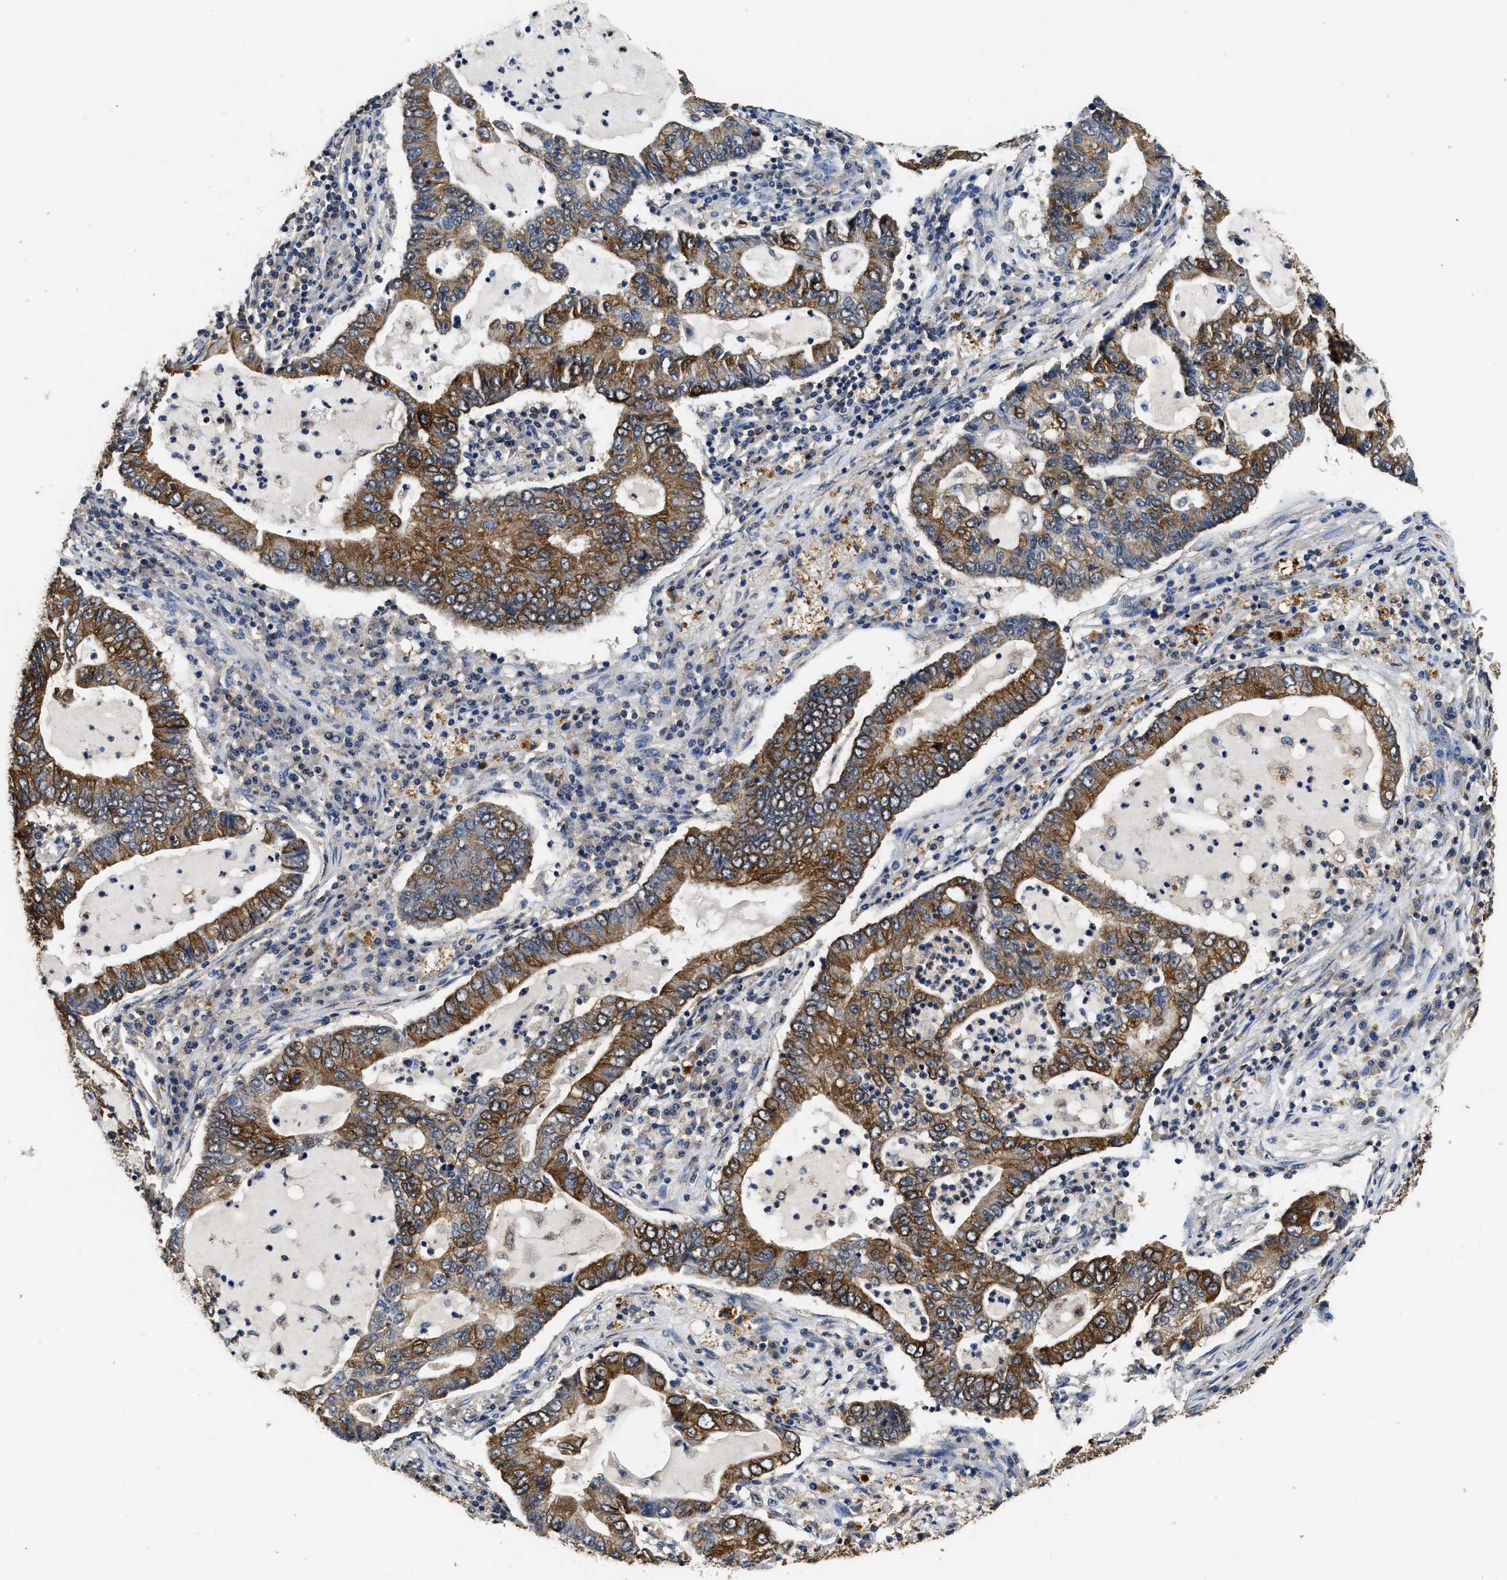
{"staining": {"intensity": "moderate", "quantity": "25%-75%", "location": "cytoplasmic/membranous"}, "tissue": "lung cancer", "cell_type": "Tumor cells", "image_type": "cancer", "snomed": [{"axis": "morphology", "description": "Adenocarcinoma, NOS"}, {"axis": "topography", "description": "Lung"}], "caption": "The immunohistochemical stain shows moderate cytoplasmic/membranous expression in tumor cells of lung cancer (adenocarcinoma) tissue.", "gene": "CTNNA1", "patient": {"sex": "female", "age": 51}}